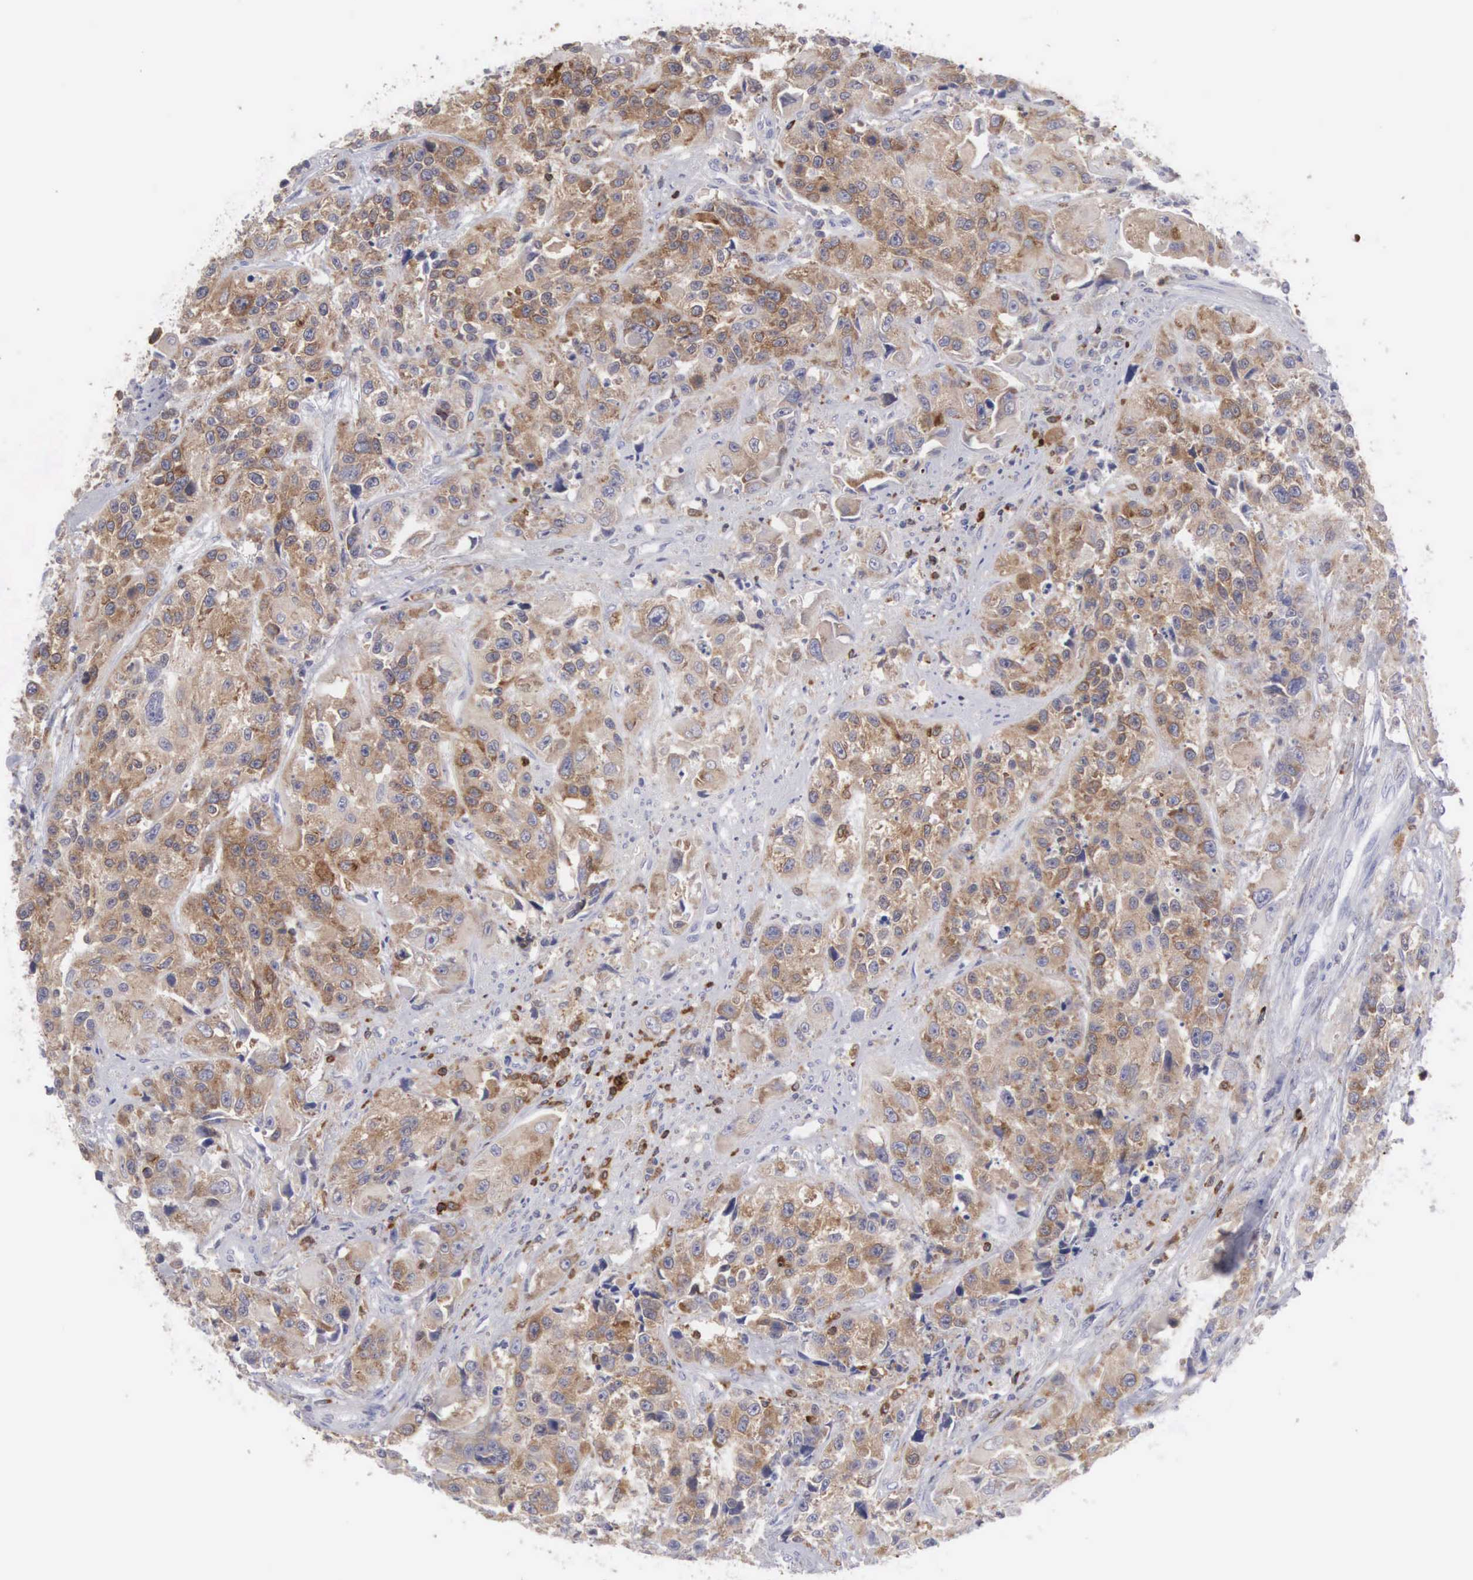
{"staining": {"intensity": "moderate", "quantity": ">75%", "location": "cytoplasmic/membranous"}, "tissue": "urothelial cancer", "cell_type": "Tumor cells", "image_type": "cancer", "snomed": [{"axis": "morphology", "description": "Urothelial carcinoma, High grade"}, {"axis": "topography", "description": "Urinary bladder"}], "caption": "A high-resolution photomicrograph shows immunohistochemistry (IHC) staining of urothelial carcinoma (high-grade), which displays moderate cytoplasmic/membranous expression in about >75% of tumor cells.", "gene": "SH3BP1", "patient": {"sex": "female", "age": 81}}